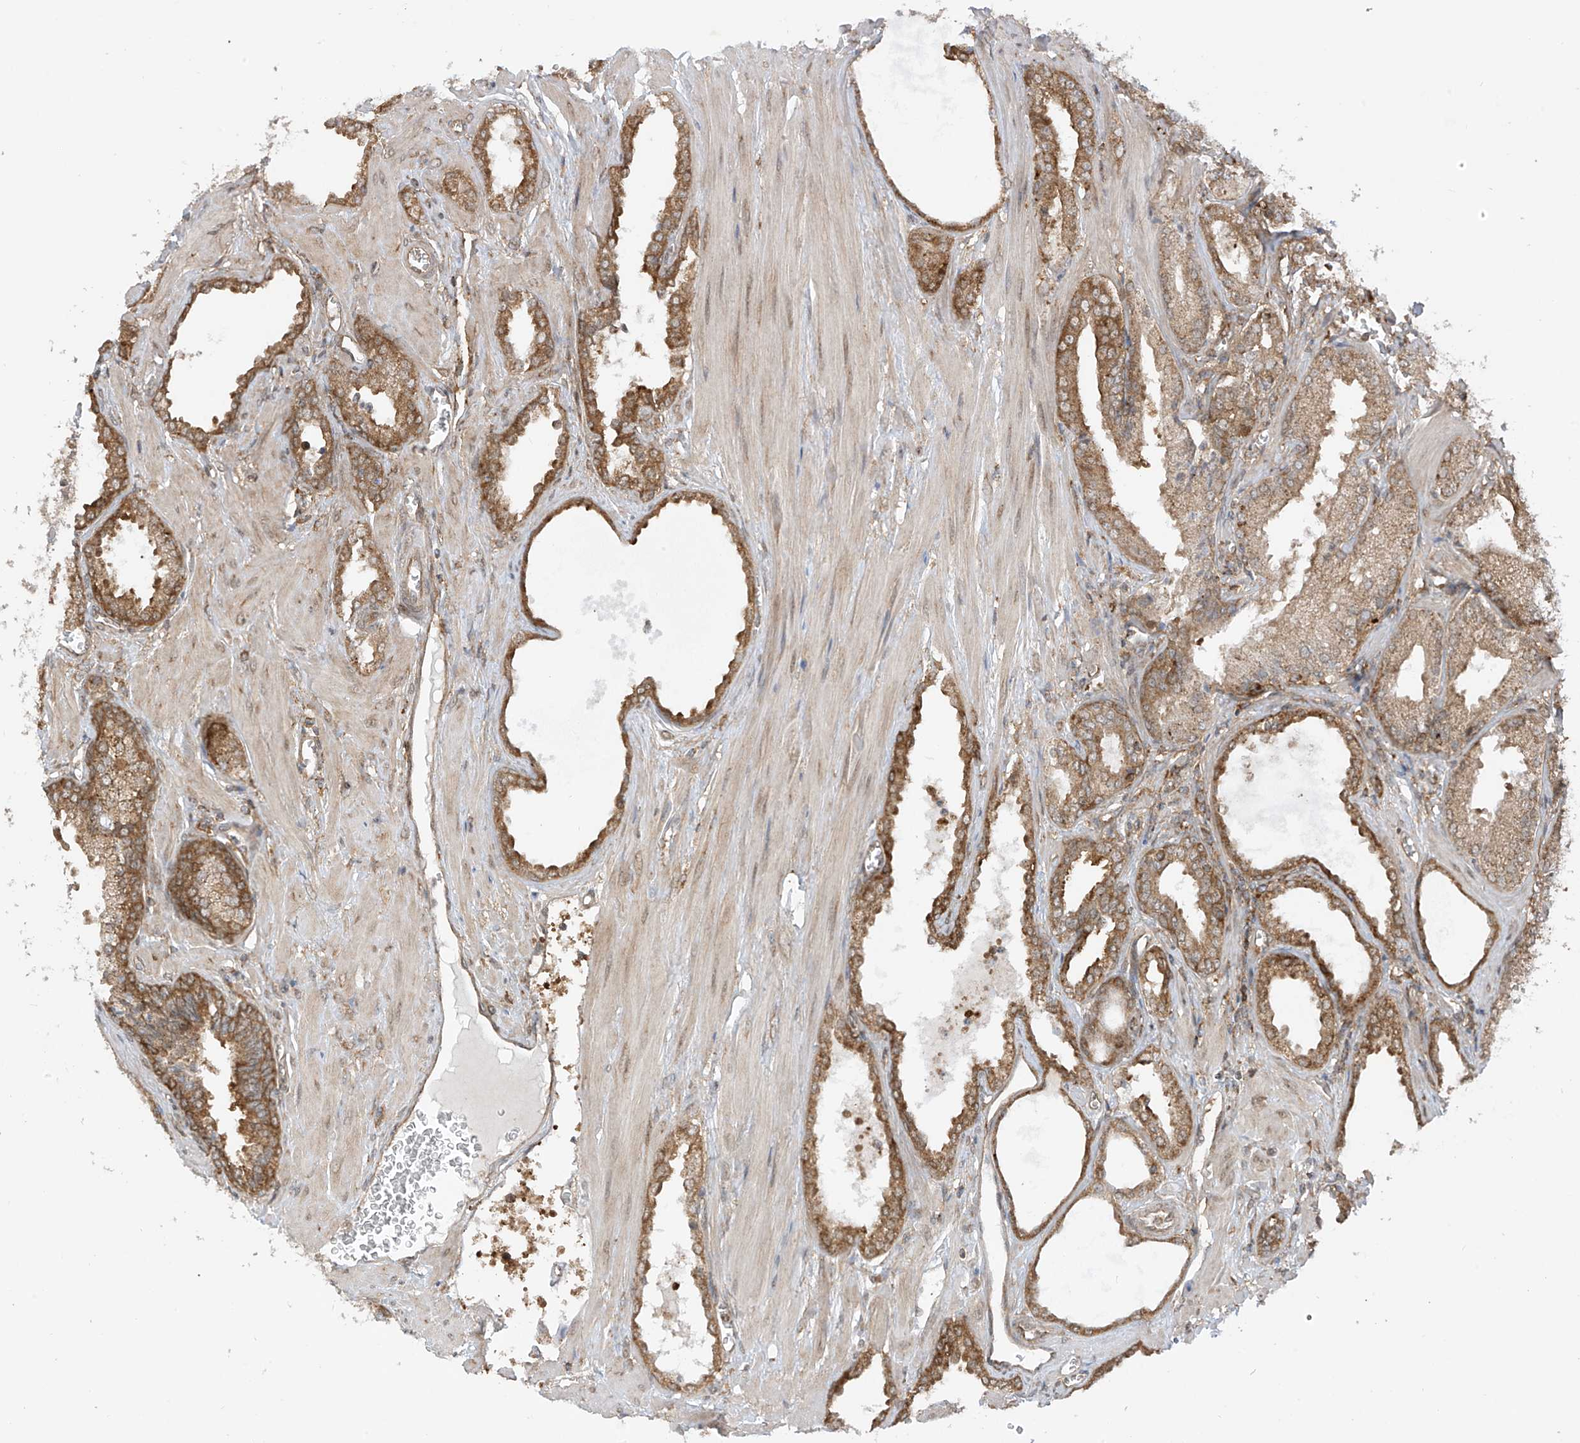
{"staining": {"intensity": "moderate", "quantity": ">75%", "location": "cytoplasmic/membranous"}, "tissue": "prostate cancer", "cell_type": "Tumor cells", "image_type": "cancer", "snomed": [{"axis": "morphology", "description": "Adenocarcinoma, Low grade"}, {"axis": "topography", "description": "Prostate"}], "caption": "High-power microscopy captured an immunohistochemistry (IHC) photomicrograph of prostate cancer (low-grade adenocarcinoma), revealing moderate cytoplasmic/membranous expression in approximately >75% of tumor cells.", "gene": "REPS1", "patient": {"sex": "male", "age": 67}}